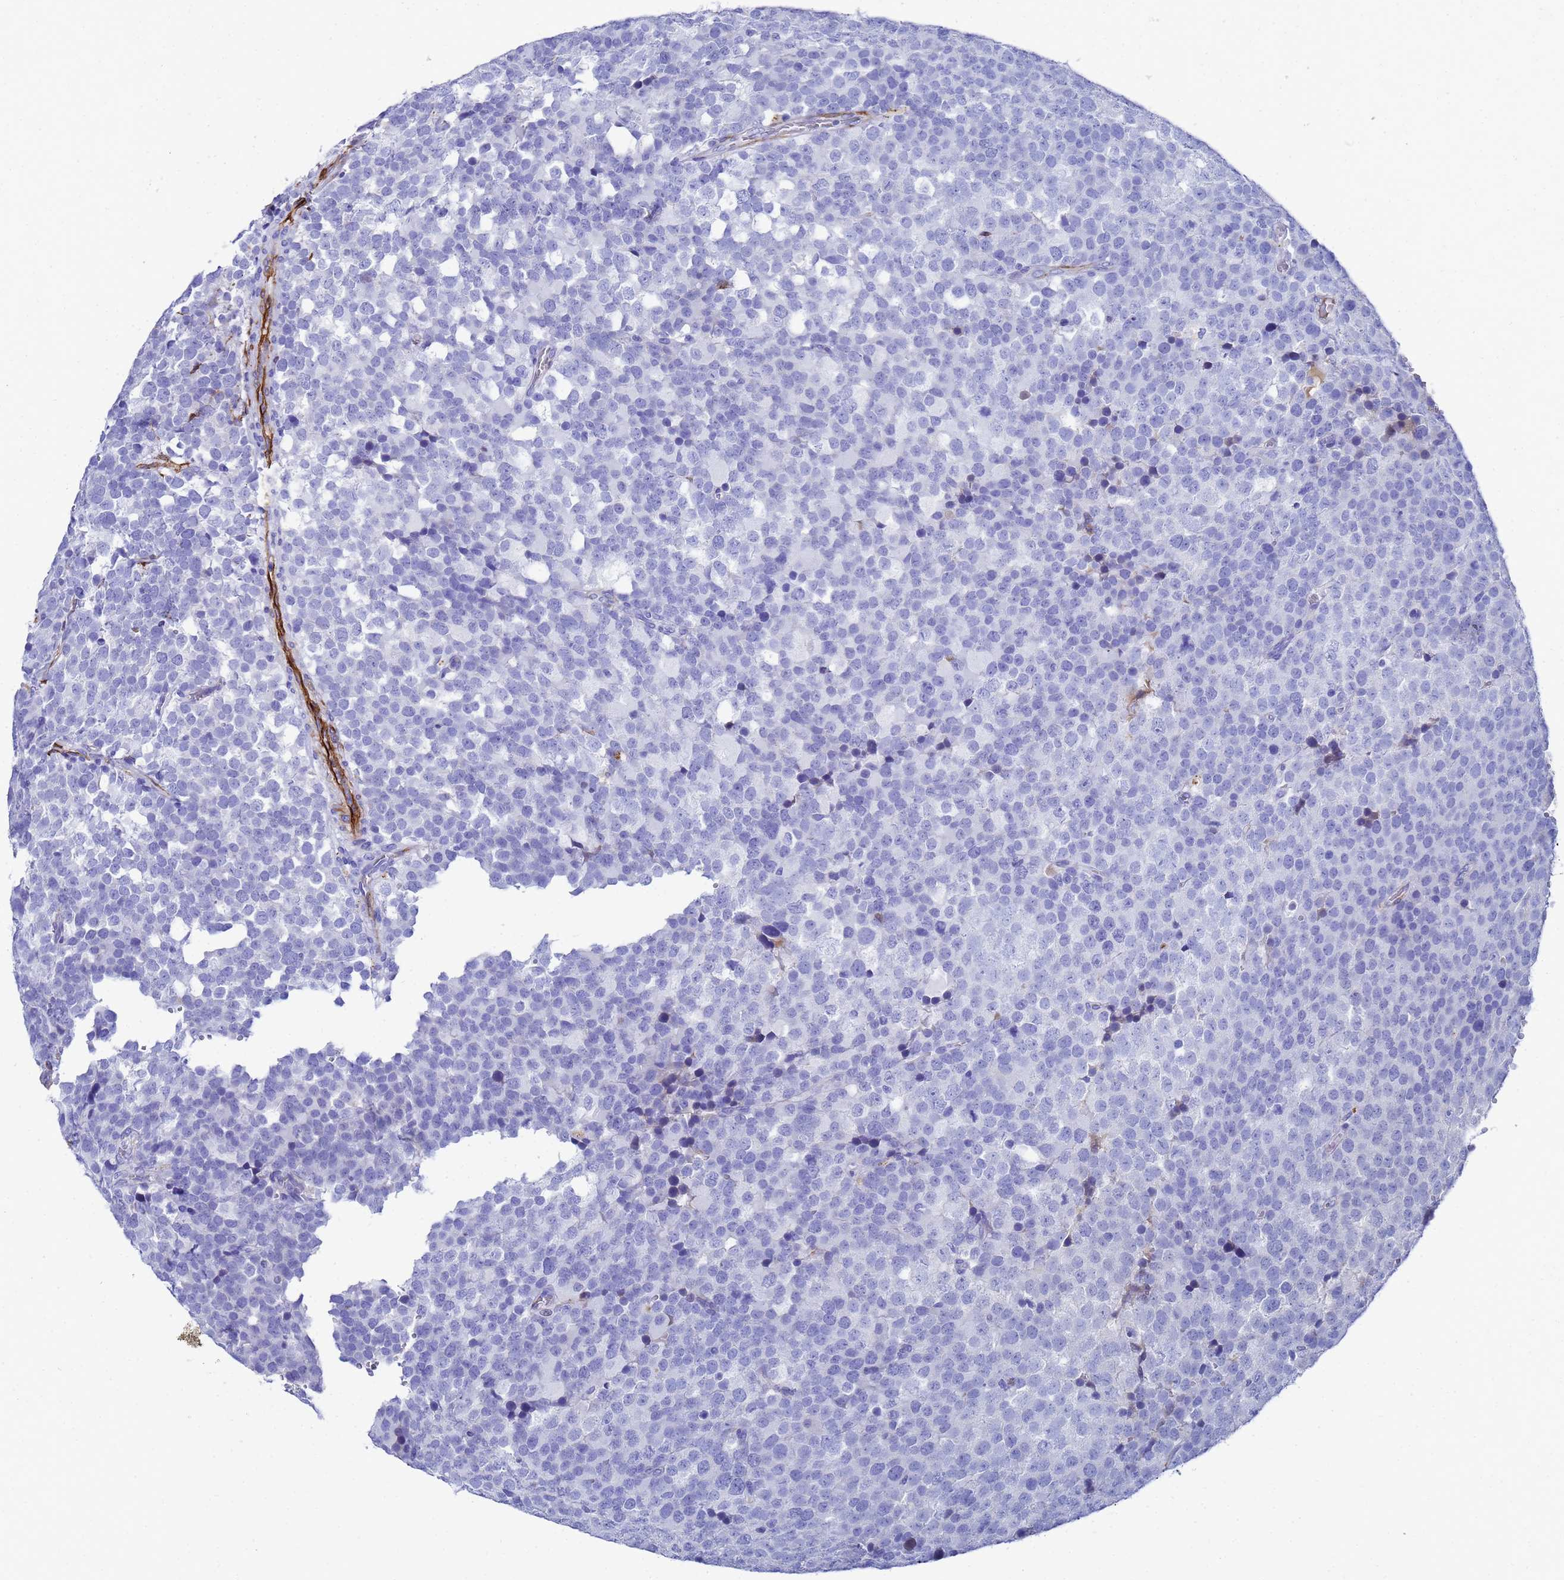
{"staining": {"intensity": "negative", "quantity": "none", "location": "none"}, "tissue": "testis cancer", "cell_type": "Tumor cells", "image_type": "cancer", "snomed": [{"axis": "morphology", "description": "Seminoma, NOS"}, {"axis": "topography", "description": "Testis"}], "caption": "Testis seminoma was stained to show a protein in brown. There is no significant positivity in tumor cells.", "gene": "ADIPOQ", "patient": {"sex": "male", "age": 71}}